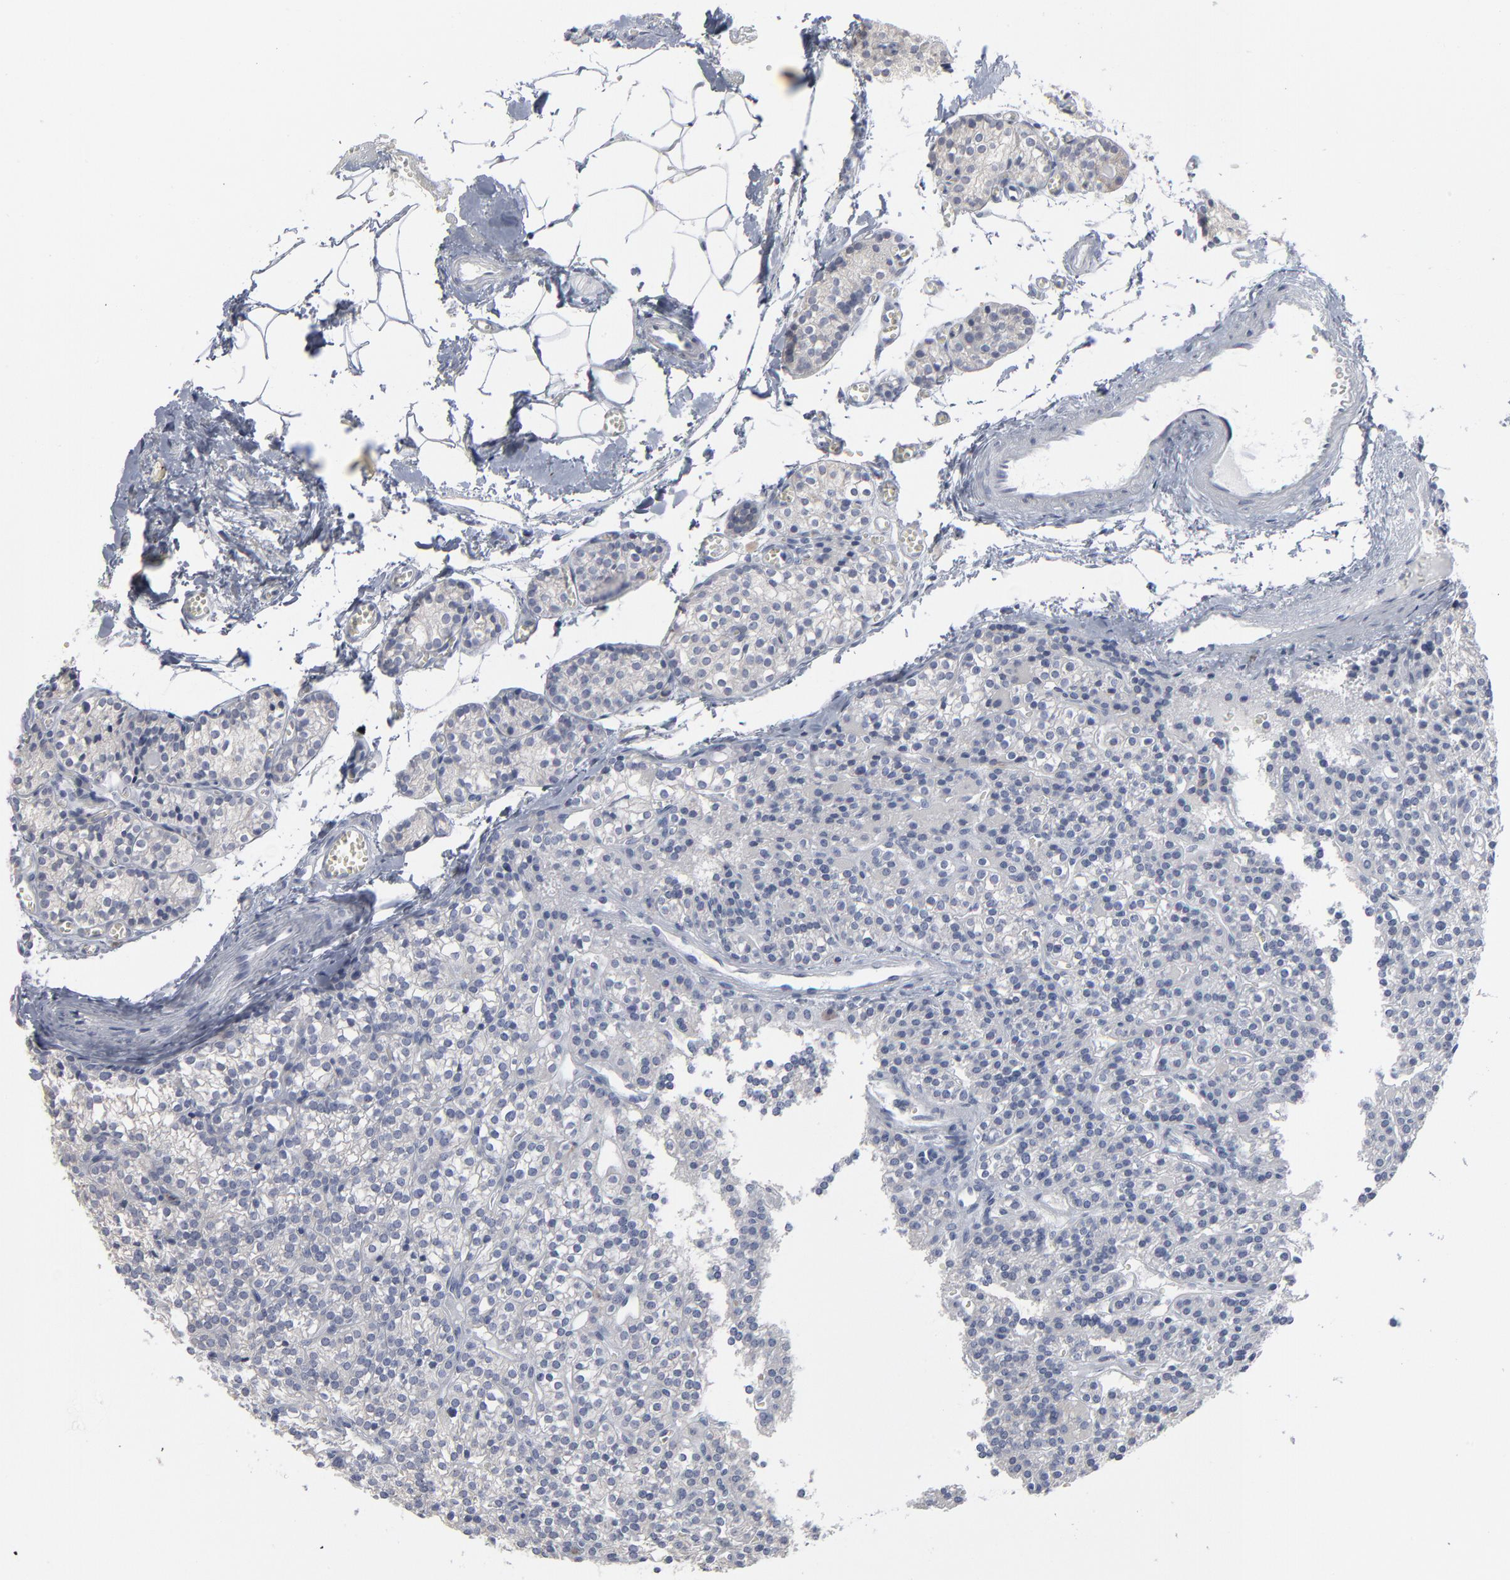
{"staining": {"intensity": "negative", "quantity": "none", "location": "none"}, "tissue": "parathyroid gland", "cell_type": "Glandular cells", "image_type": "normal", "snomed": [{"axis": "morphology", "description": "Normal tissue, NOS"}, {"axis": "topography", "description": "Parathyroid gland"}], "caption": "This micrograph is of normal parathyroid gland stained with immunohistochemistry (IHC) to label a protein in brown with the nuclei are counter-stained blue. There is no positivity in glandular cells. (DAB (3,3'-diaminobenzidine) immunohistochemistry (IHC), high magnification).", "gene": "PAGE1", "patient": {"sex": "female", "age": 50}}